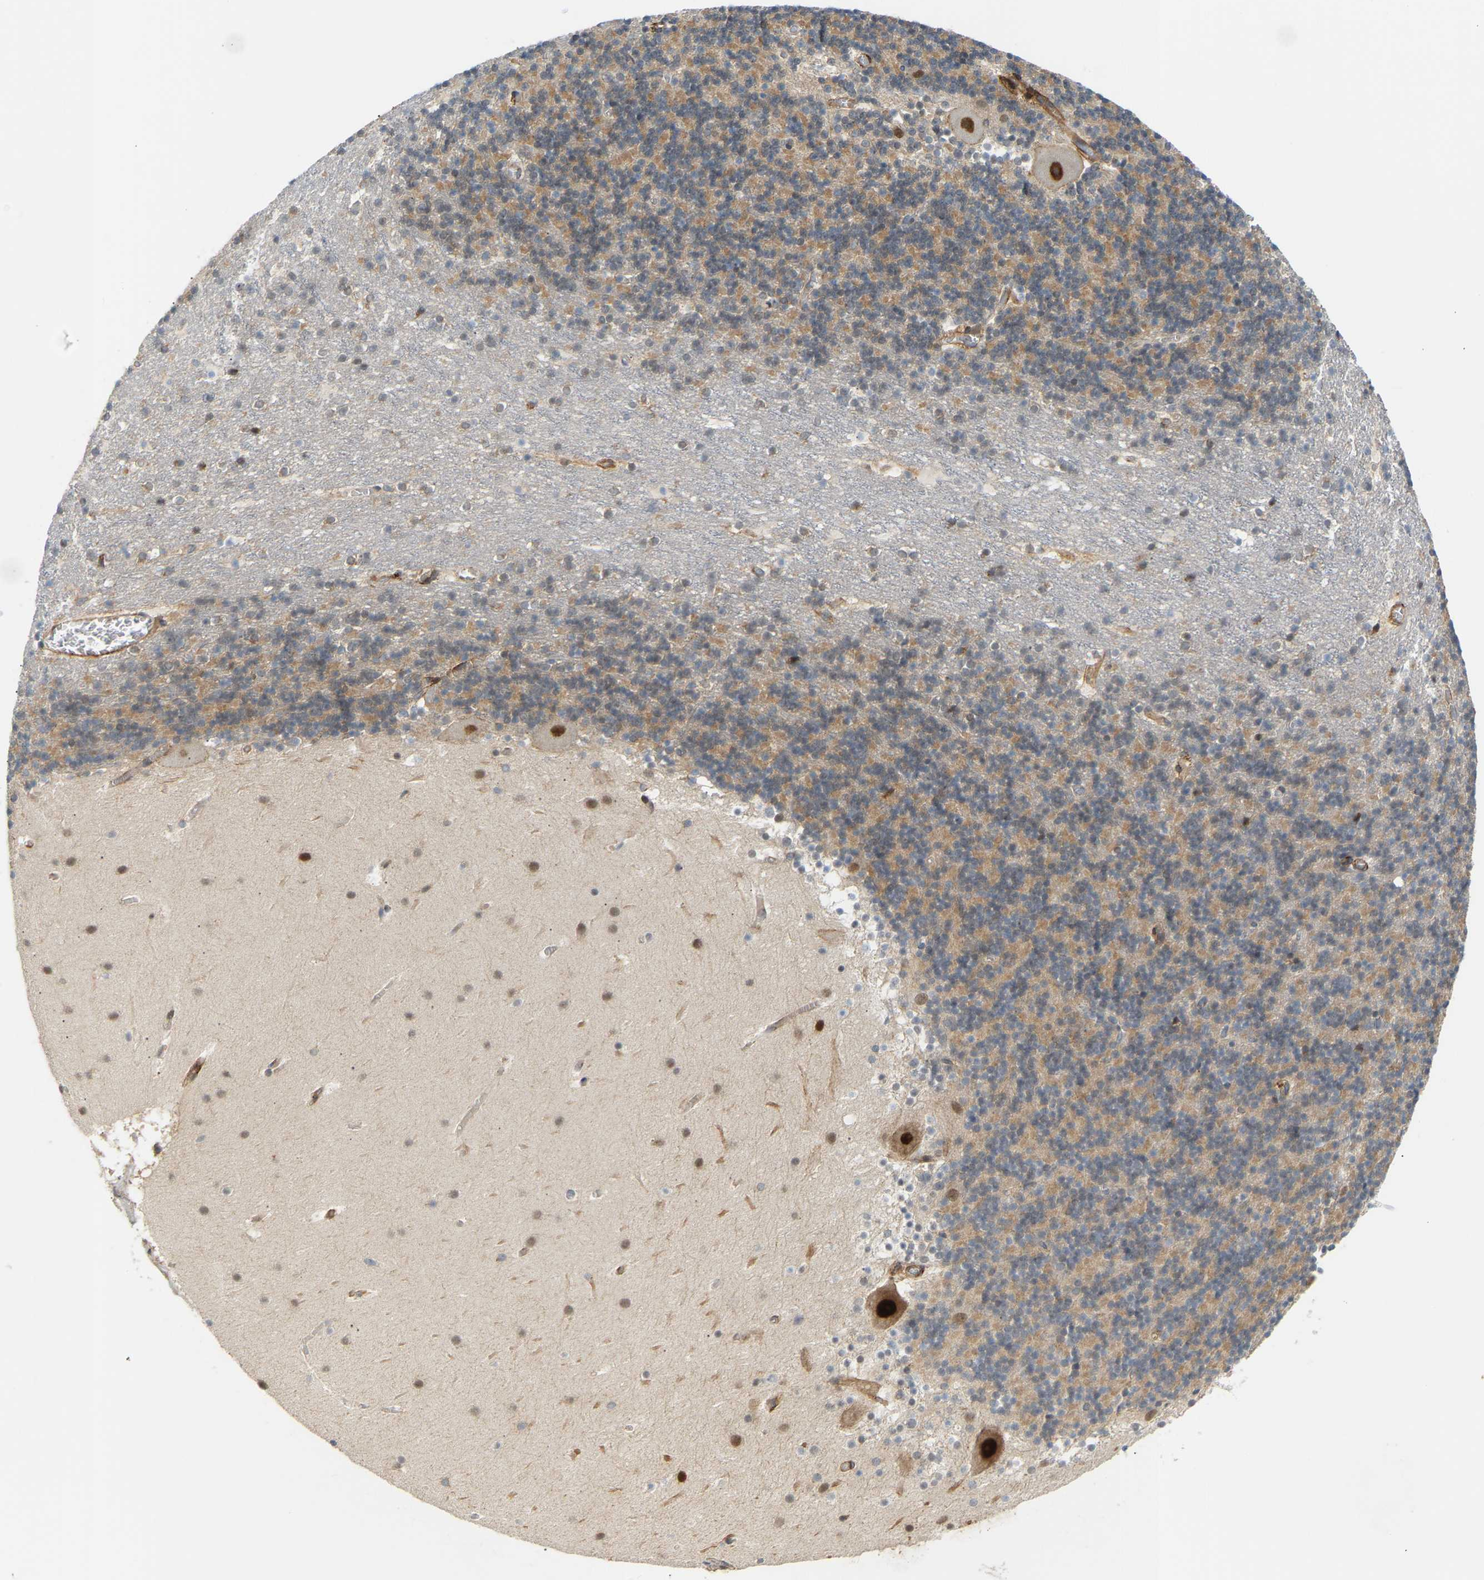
{"staining": {"intensity": "moderate", "quantity": ">75%", "location": "cytoplasmic/membranous"}, "tissue": "cerebellum", "cell_type": "Cells in granular layer", "image_type": "normal", "snomed": [{"axis": "morphology", "description": "Normal tissue, NOS"}, {"axis": "topography", "description": "Cerebellum"}], "caption": "Protein staining exhibits moderate cytoplasmic/membranous staining in approximately >75% of cells in granular layer in unremarkable cerebellum. The staining was performed using DAB (3,3'-diaminobenzidine) to visualize the protein expression in brown, while the nuclei were stained in blue with hematoxylin (Magnification: 20x).", "gene": "PLCG2", "patient": {"sex": "male", "age": 45}}